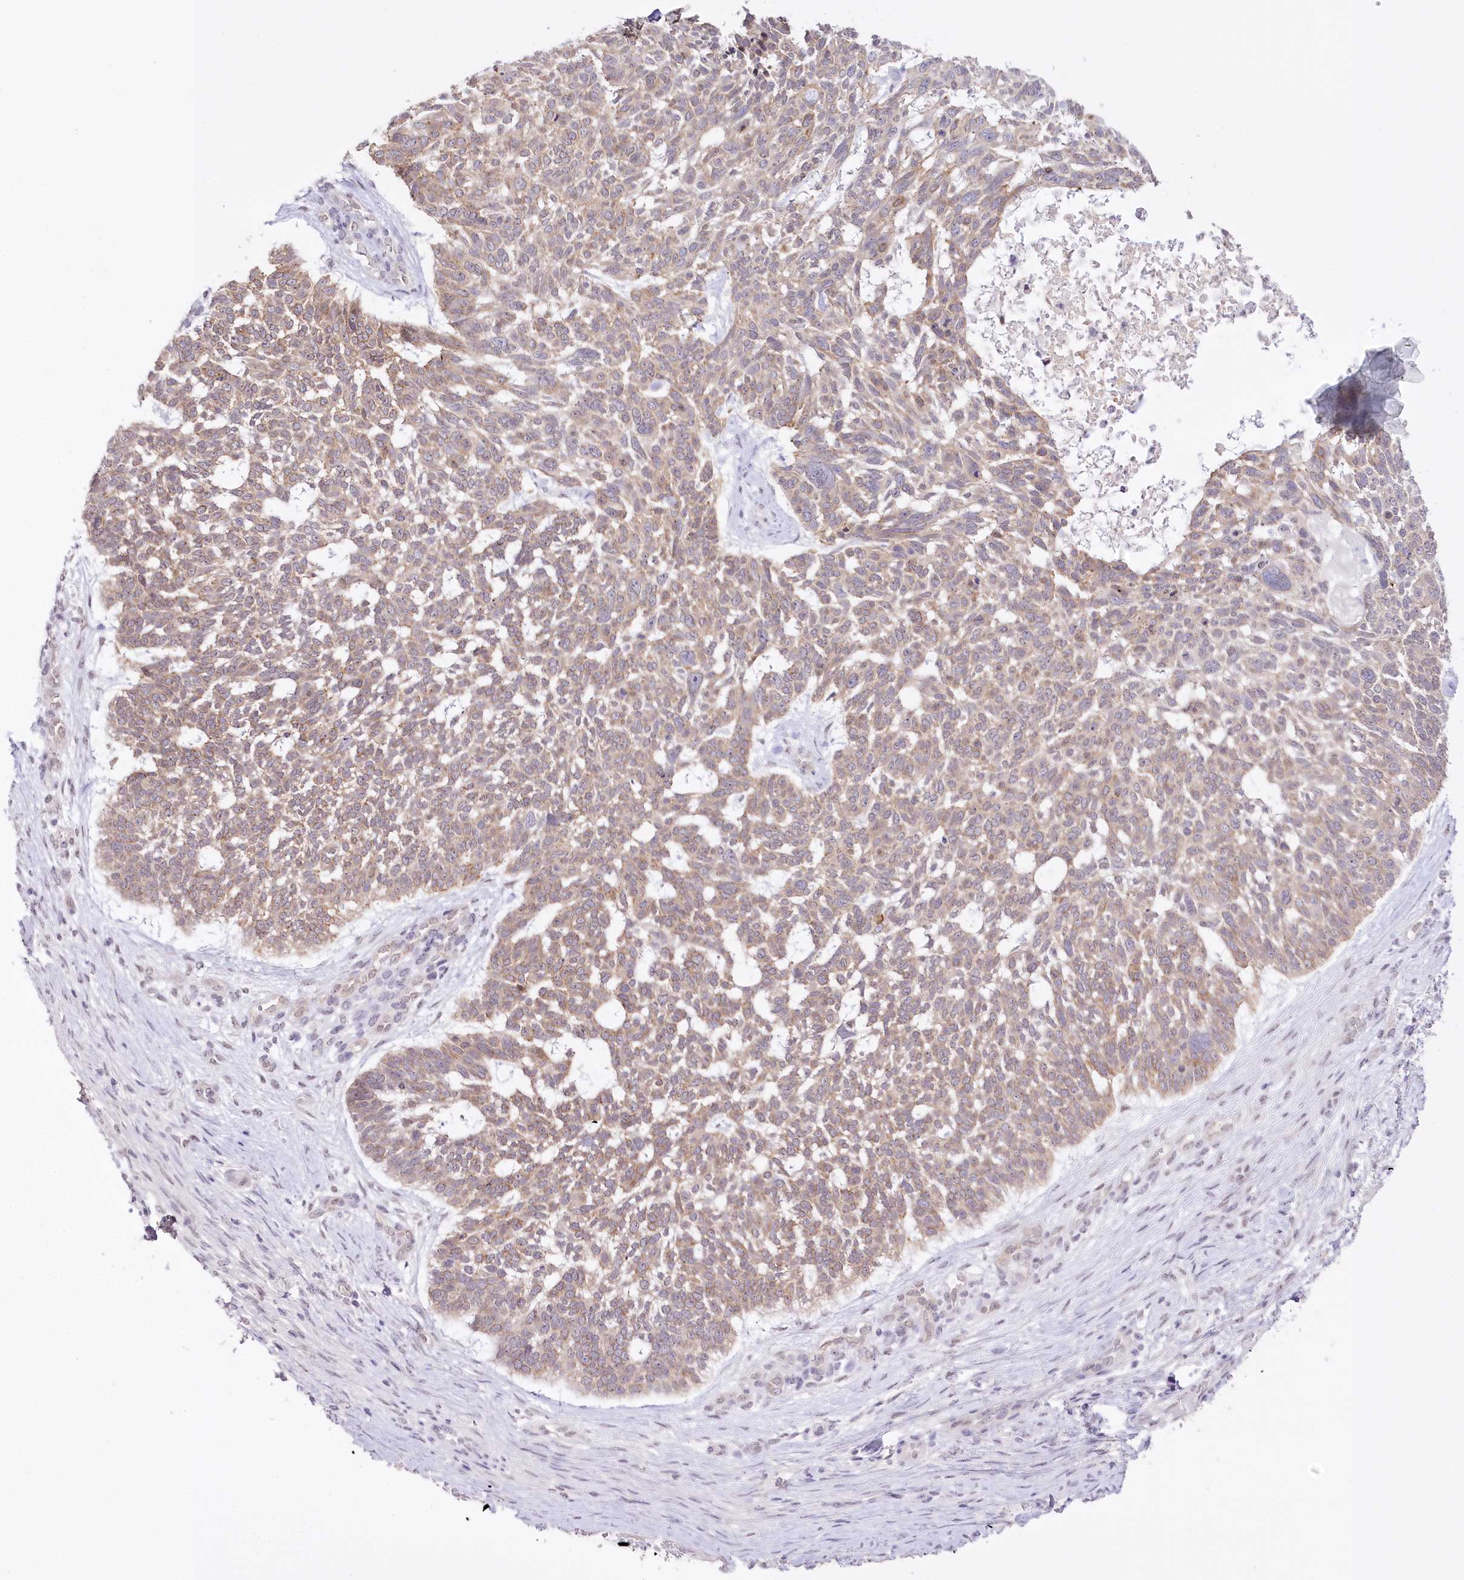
{"staining": {"intensity": "weak", "quantity": ">75%", "location": "cytoplasmic/membranous"}, "tissue": "skin cancer", "cell_type": "Tumor cells", "image_type": "cancer", "snomed": [{"axis": "morphology", "description": "Basal cell carcinoma"}, {"axis": "topography", "description": "Skin"}], "caption": "Skin cancer (basal cell carcinoma) tissue shows weak cytoplasmic/membranous staining in approximately >75% of tumor cells, visualized by immunohistochemistry.", "gene": "SLC39A10", "patient": {"sex": "male", "age": 88}}